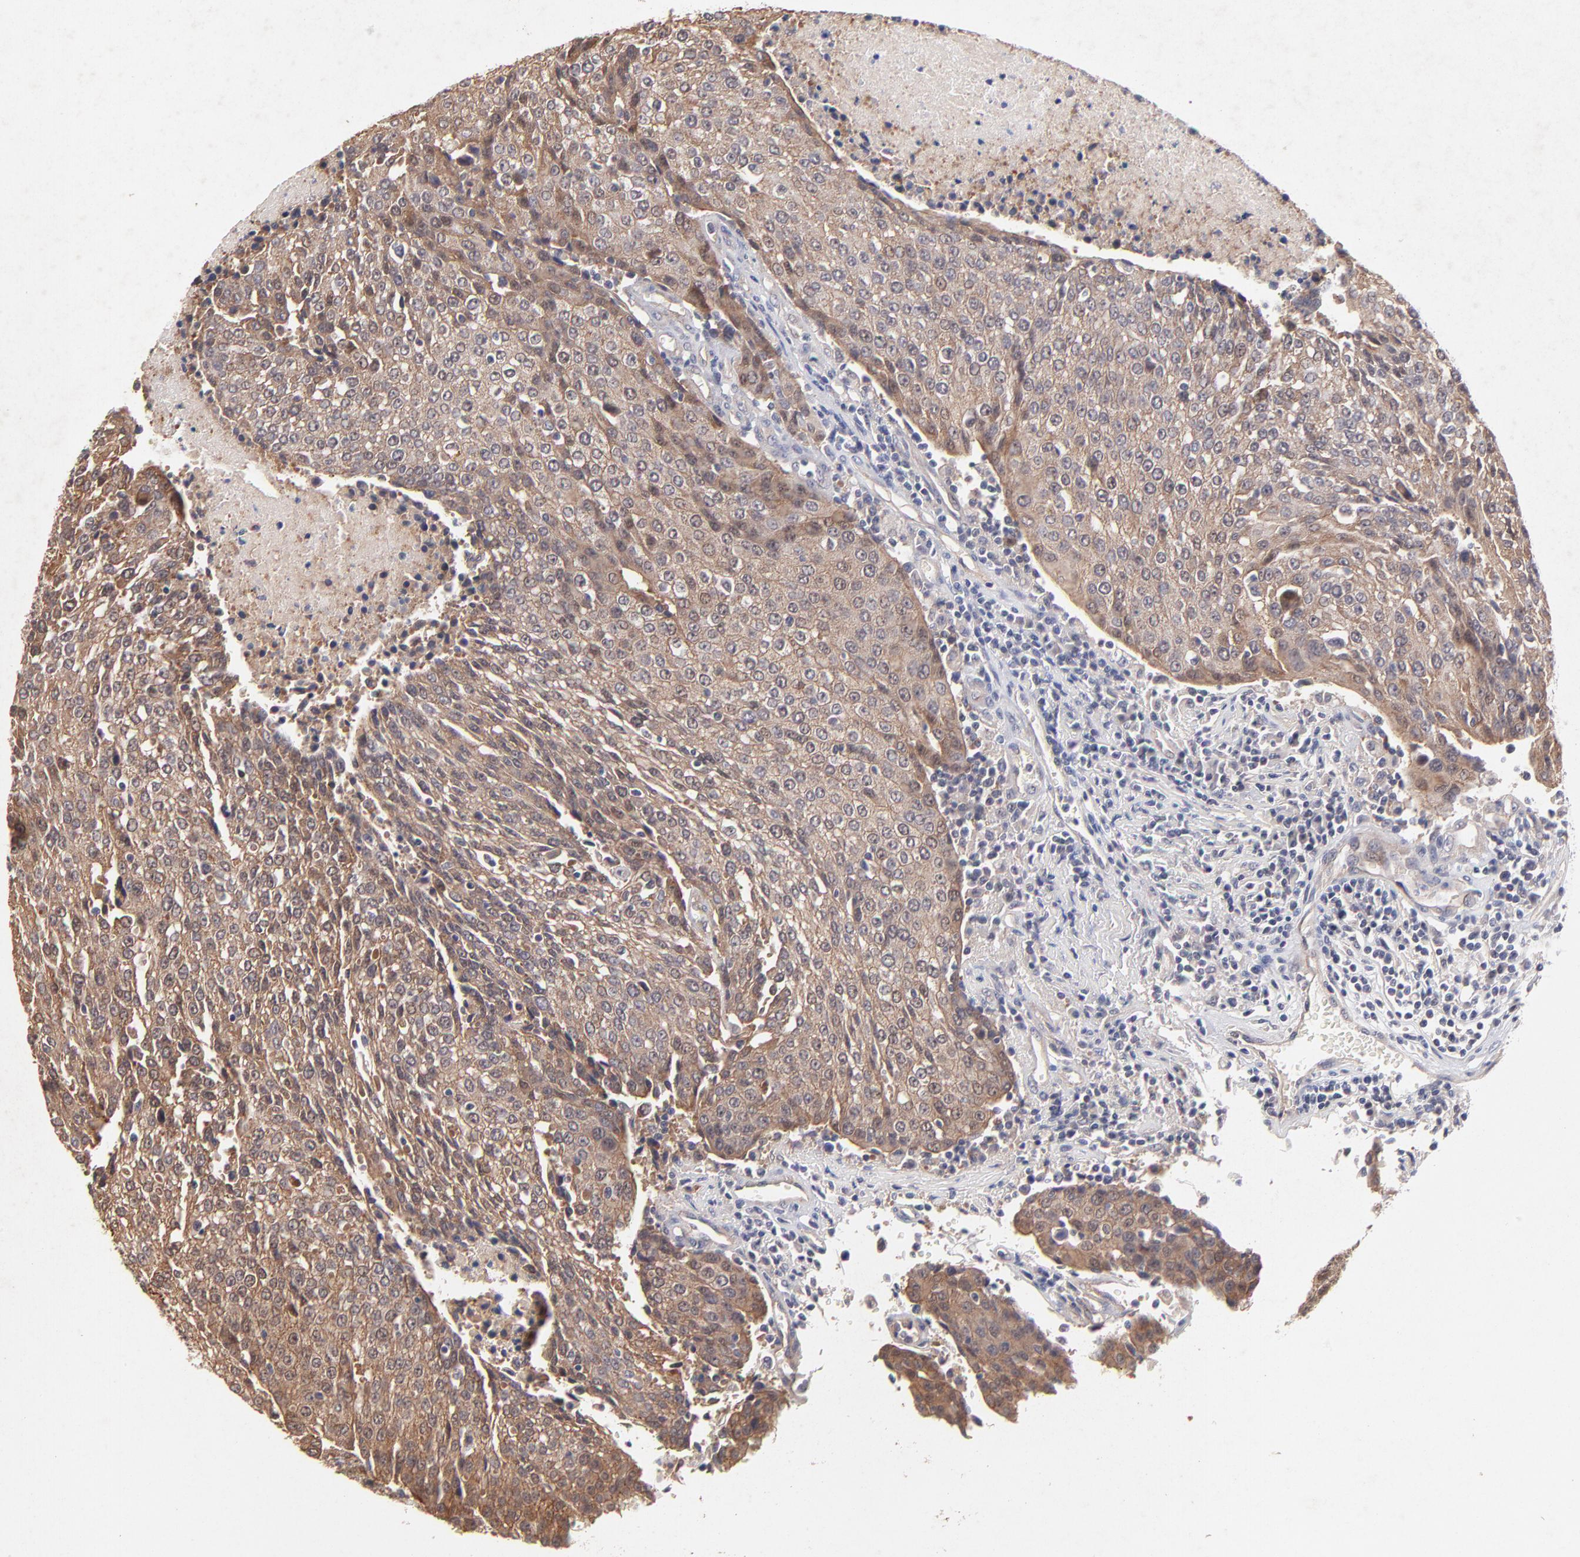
{"staining": {"intensity": "moderate", "quantity": ">75%", "location": "cytoplasmic/membranous"}, "tissue": "urothelial cancer", "cell_type": "Tumor cells", "image_type": "cancer", "snomed": [{"axis": "morphology", "description": "Urothelial carcinoma, High grade"}, {"axis": "topography", "description": "Urinary bladder"}], "caption": "IHC photomicrograph of human urothelial cancer stained for a protein (brown), which shows medium levels of moderate cytoplasmic/membranous expression in approximately >75% of tumor cells.", "gene": "STAP2", "patient": {"sex": "female", "age": 85}}